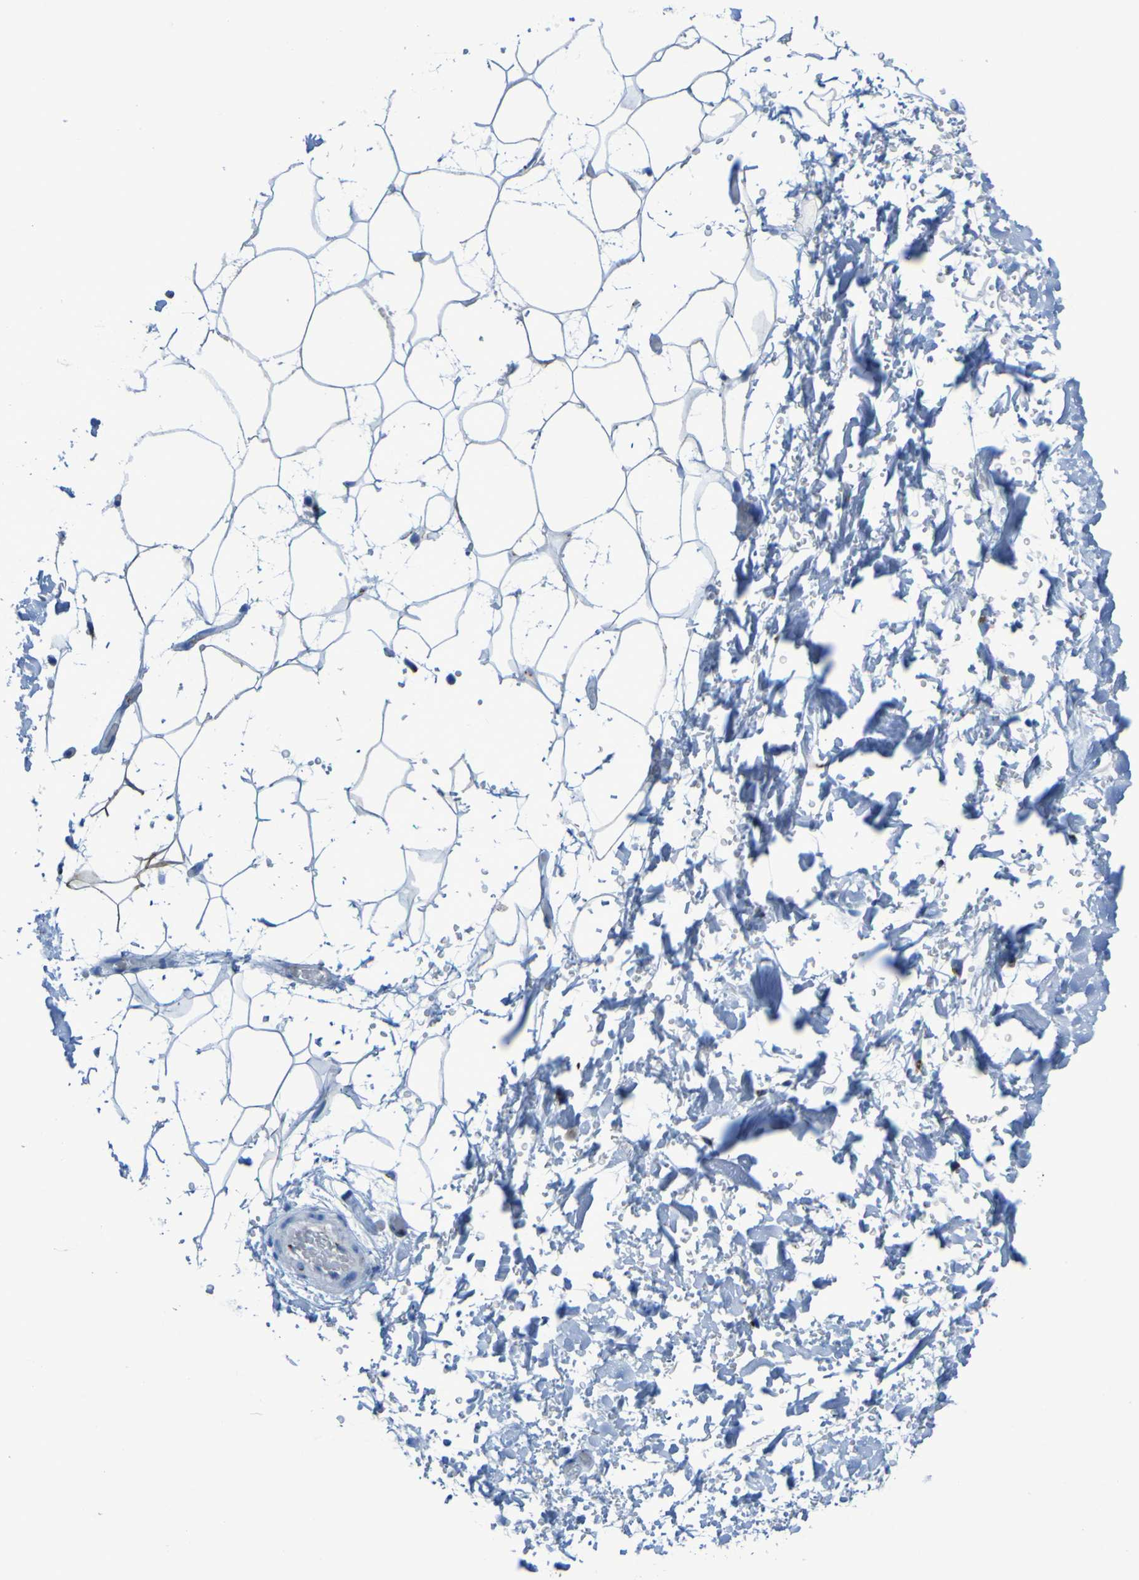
{"staining": {"intensity": "negative", "quantity": "none", "location": "none"}, "tissue": "adipose tissue", "cell_type": "Adipocytes", "image_type": "normal", "snomed": [{"axis": "morphology", "description": "Normal tissue, NOS"}, {"axis": "topography", "description": "Soft tissue"}], "caption": "Immunohistochemistry (IHC) image of normal adipose tissue stained for a protein (brown), which displays no staining in adipocytes.", "gene": "GOLM1", "patient": {"sex": "male", "age": 72}}